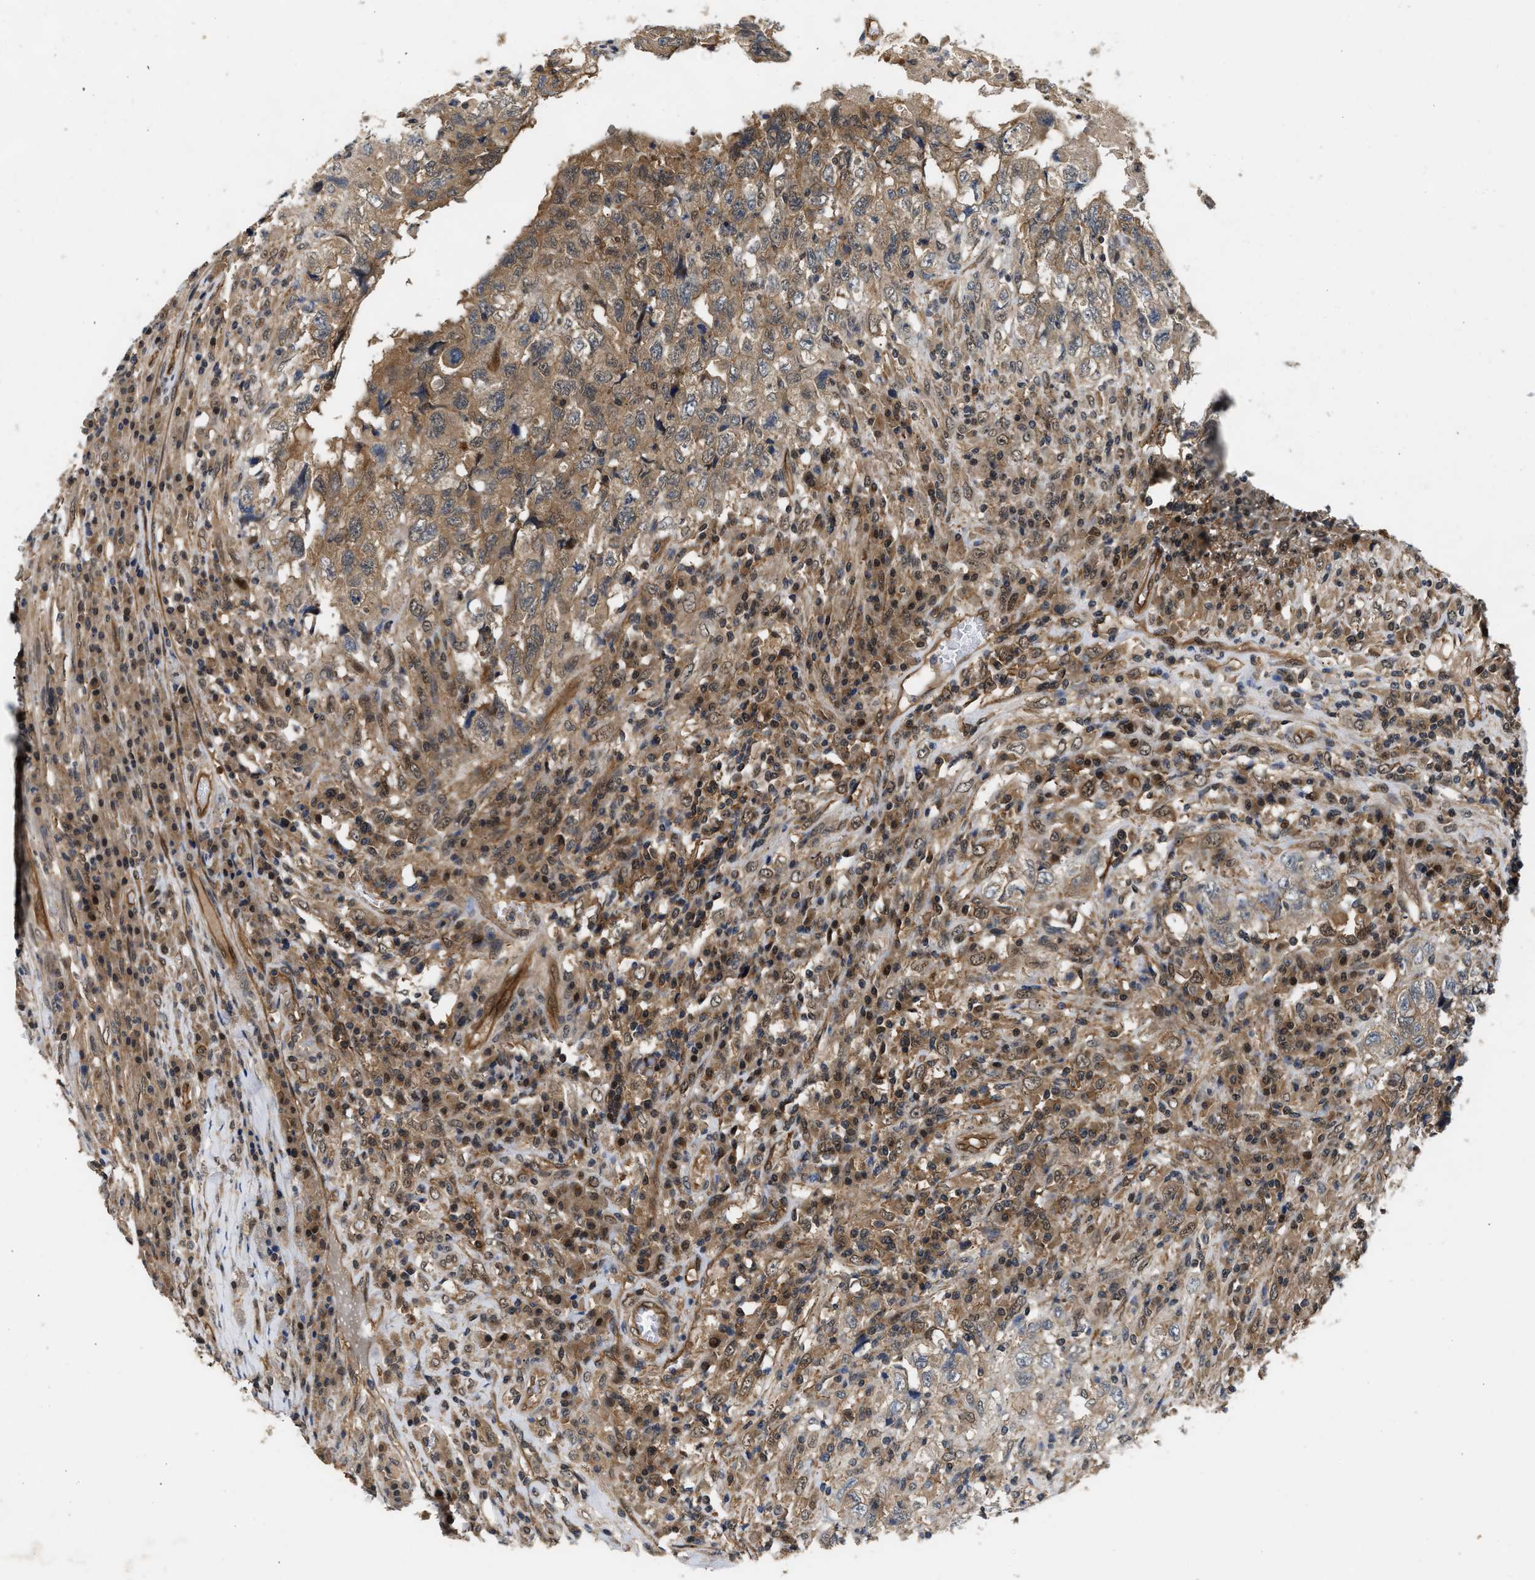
{"staining": {"intensity": "weak", "quantity": ">75%", "location": "cytoplasmic/membranous"}, "tissue": "testis cancer", "cell_type": "Tumor cells", "image_type": "cancer", "snomed": [{"axis": "morphology", "description": "Necrosis, NOS"}, {"axis": "morphology", "description": "Carcinoma, Embryonal, NOS"}, {"axis": "topography", "description": "Testis"}], "caption": "Tumor cells display weak cytoplasmic/membranous staining in approximately >75% of cells in testis cancer (embryonal carcinoma).", "gene": "COPS2", "patient": {"sex": "male", "age": 19}}